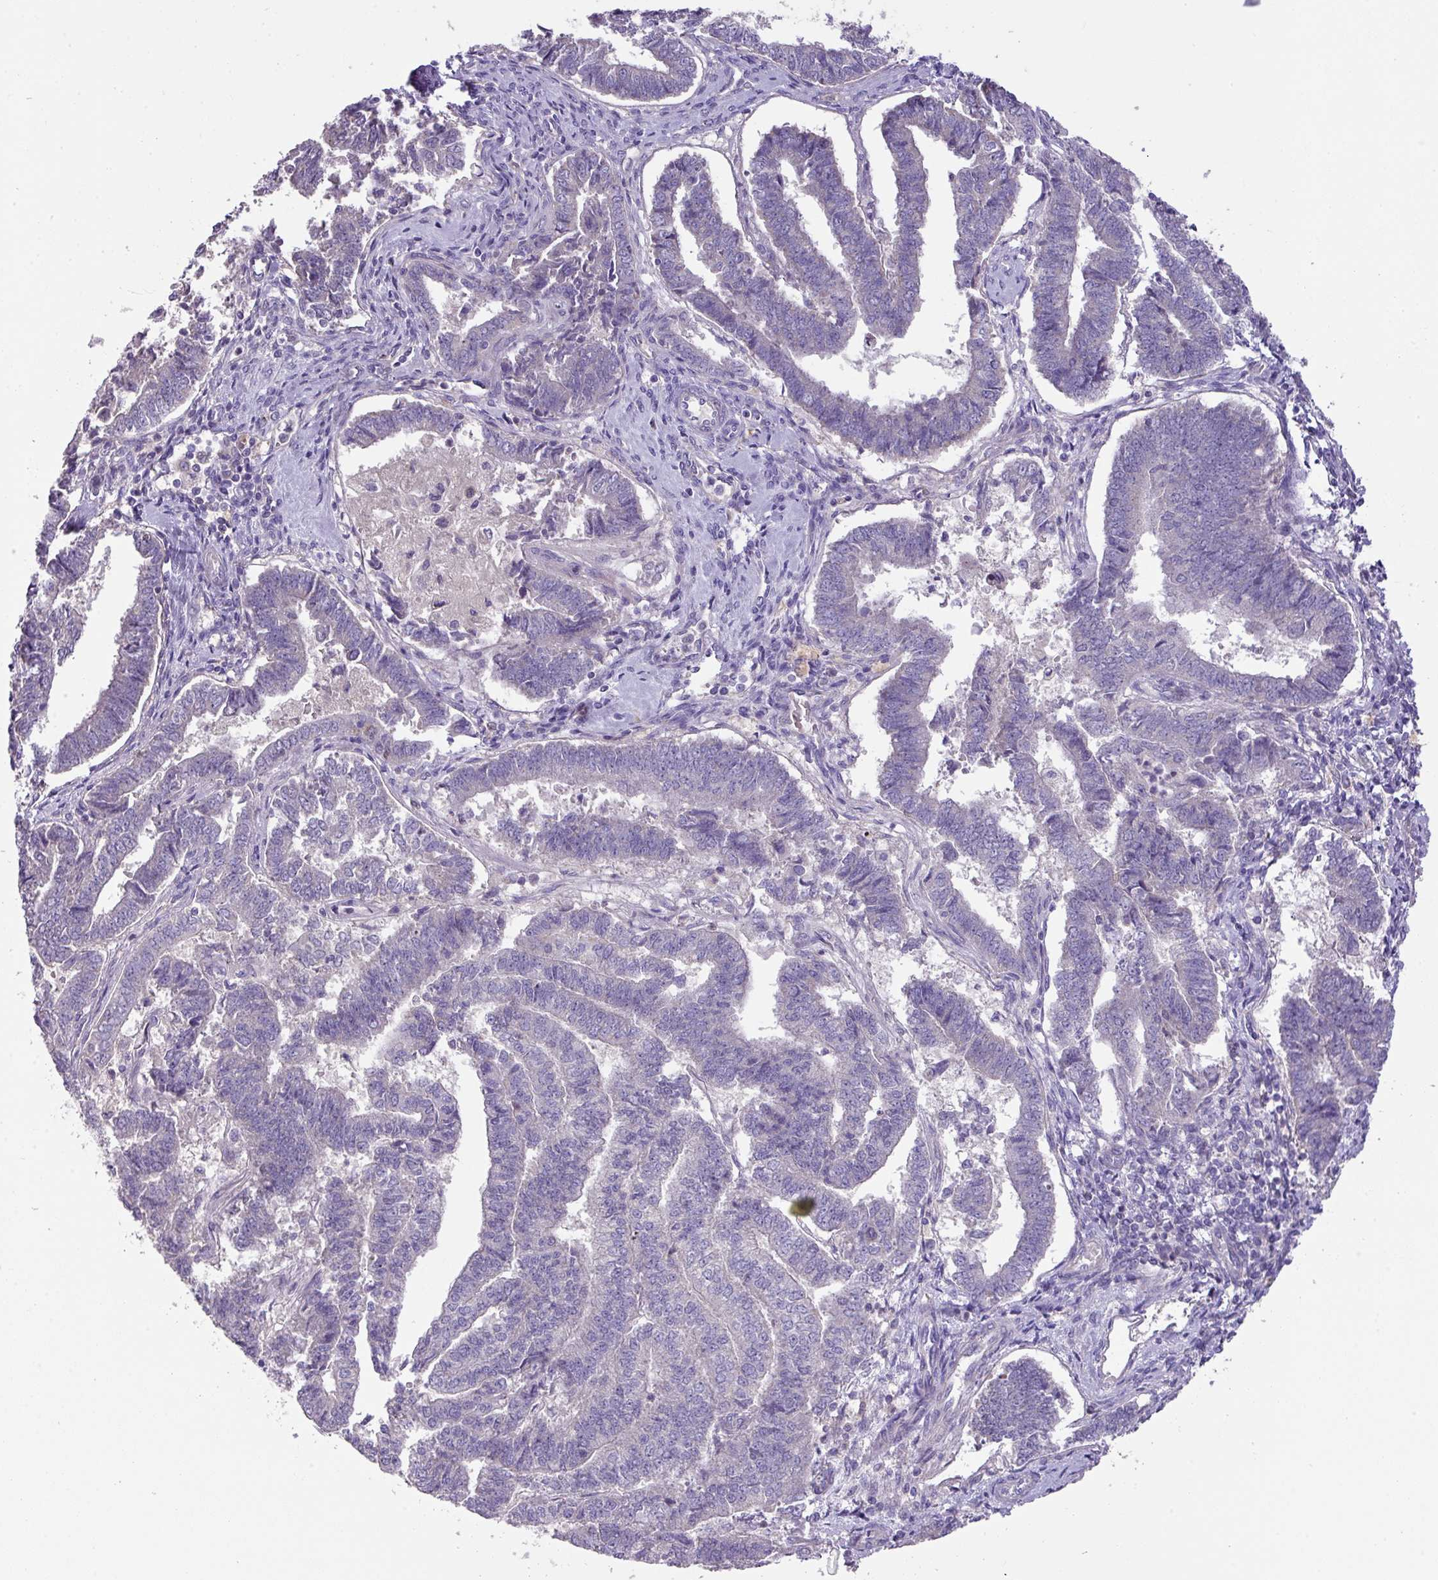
{"staining": {"intensity": "negative", "quantity": "none", "location": "none"}, "tissue": "endometrial cancer", "cell_type": "Tumor cells", "image_type": "cancer", "snomed": [{"axis": "morphology", "description": "Adenocarcinoma, NOS"}, {"axis": "topography", "description": "Endometrium"}], "caption": "Endometrial cancer (adenocarcinoma) was stained to show a protein in brown. There is no significant staining in tumor cells.", "gene": "ZNF394", "patient": {"sex": "female", "age": 72}}